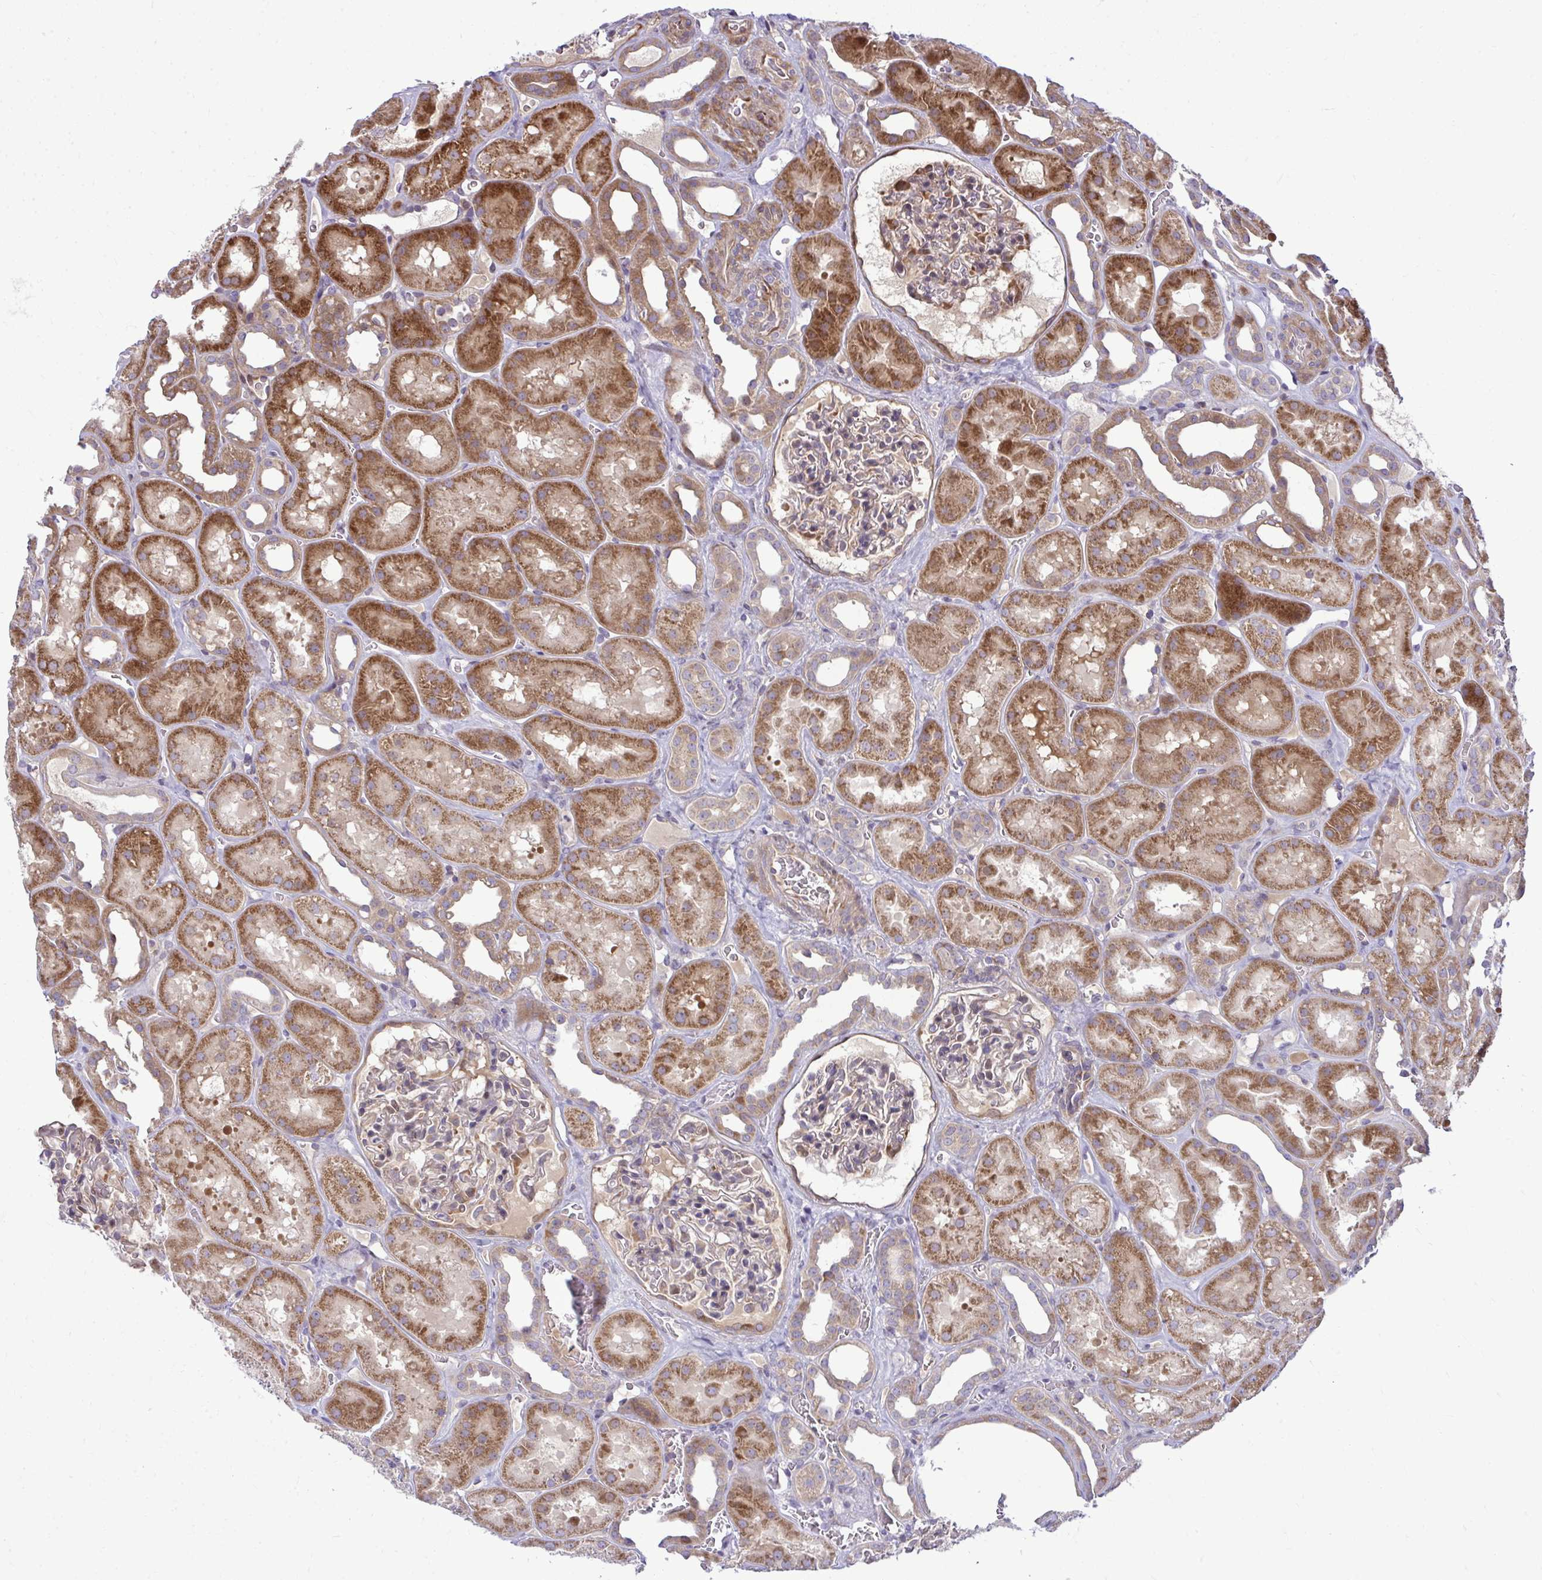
{"staining": {"intensity": "moderate", "quantity": "<25%", "location": "cytoplasmic/membranous"}, "tissue": "kidney", "cell_type": "Cells in glomeruli", "image_type": "normal", "snomed": [{"axis": "morphology", "description": "Normal tissue, NOS"}, {"axis": "topography", "description": "Kidney"}], "caption": "This photomicrograph displays immunohistochemistry staining of unremarkable human kidney, with low moderate cytoplasmic/membranous expression in about <25% of cells in glomeruli.", "gene": "ZSCAN9", "patient": {"sex": "female", "age": 41}}